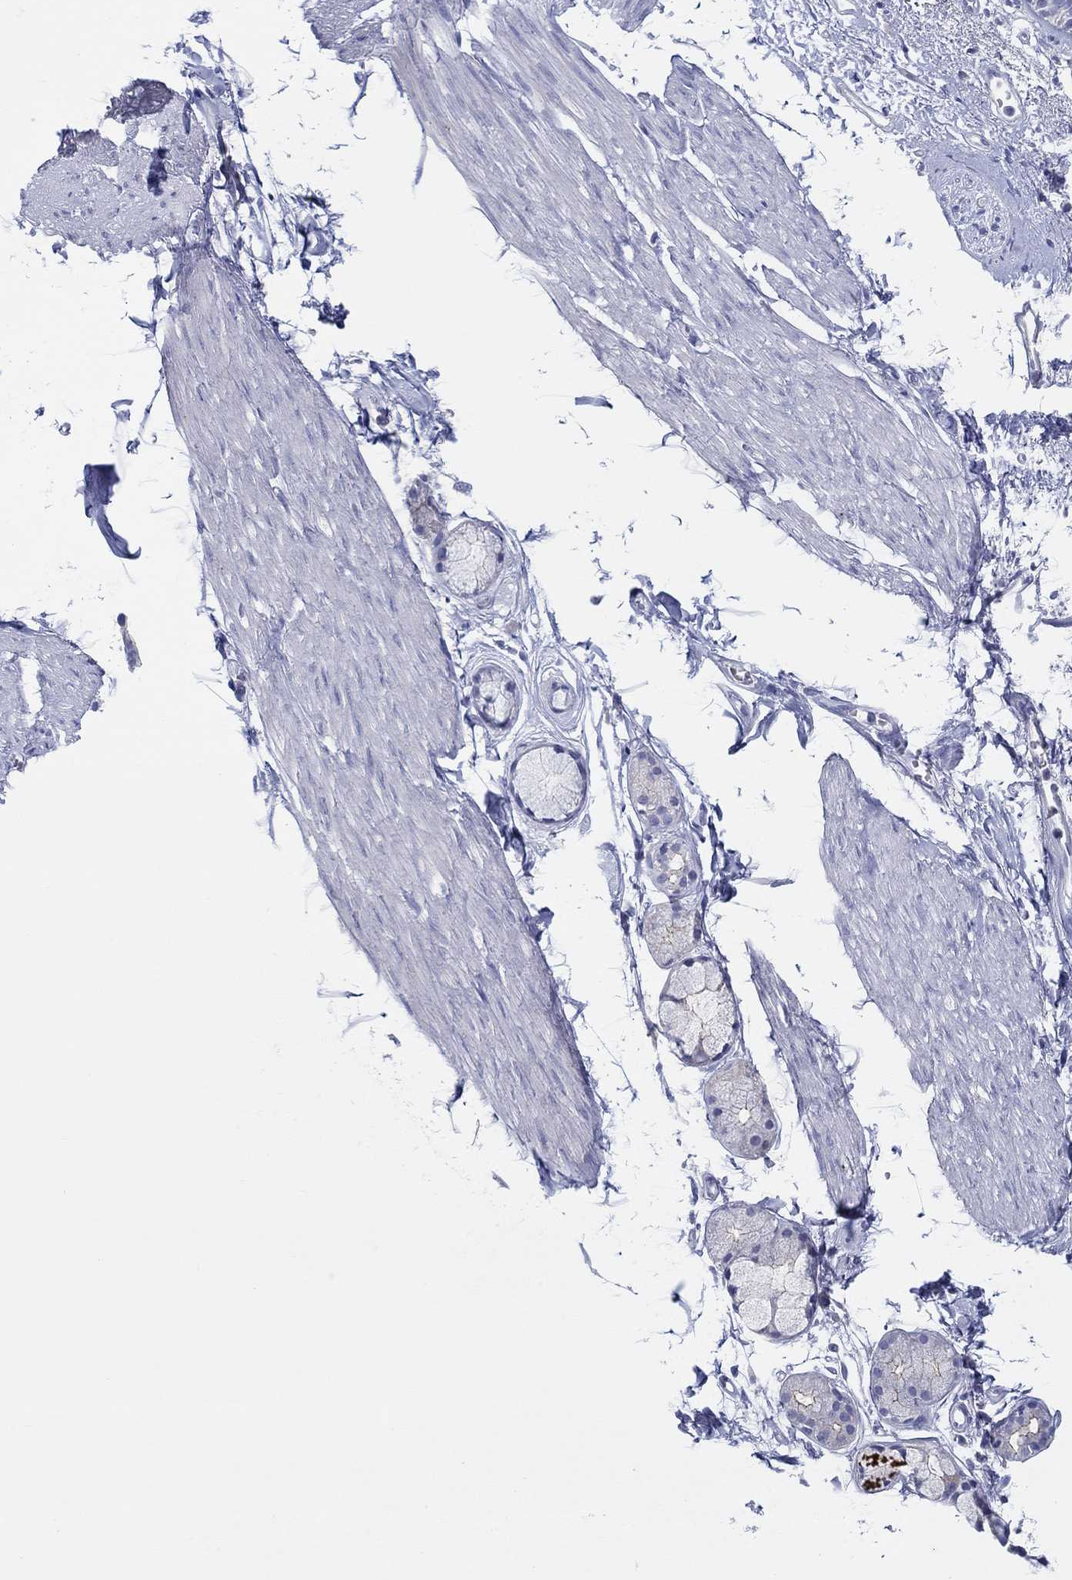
{"staining": {"intensity": "strong", "quantity": "<25%", "location": "cytoplasmic/membranous"}, "tissue": "bronchus", "cell_type": "Respiratory epithelial cells", "image_type": "normal", "snomed": [{"axis": "morphology", "description": "Normal tissue, NOS"}, {"axis": "topography", "description": "Cartilage tissue"}, {"axis": "topography", "description": "Bronchus"}], "caption": "A photomicrograph showing strong cytoplasmic/membranous expression in about <25% of respiratory epithelial cells in benign bronchus, as visualized by brown immunohistochemical staining.", "gene": "HAPLN4", "patient": {"sex": "male", "age": 66}}